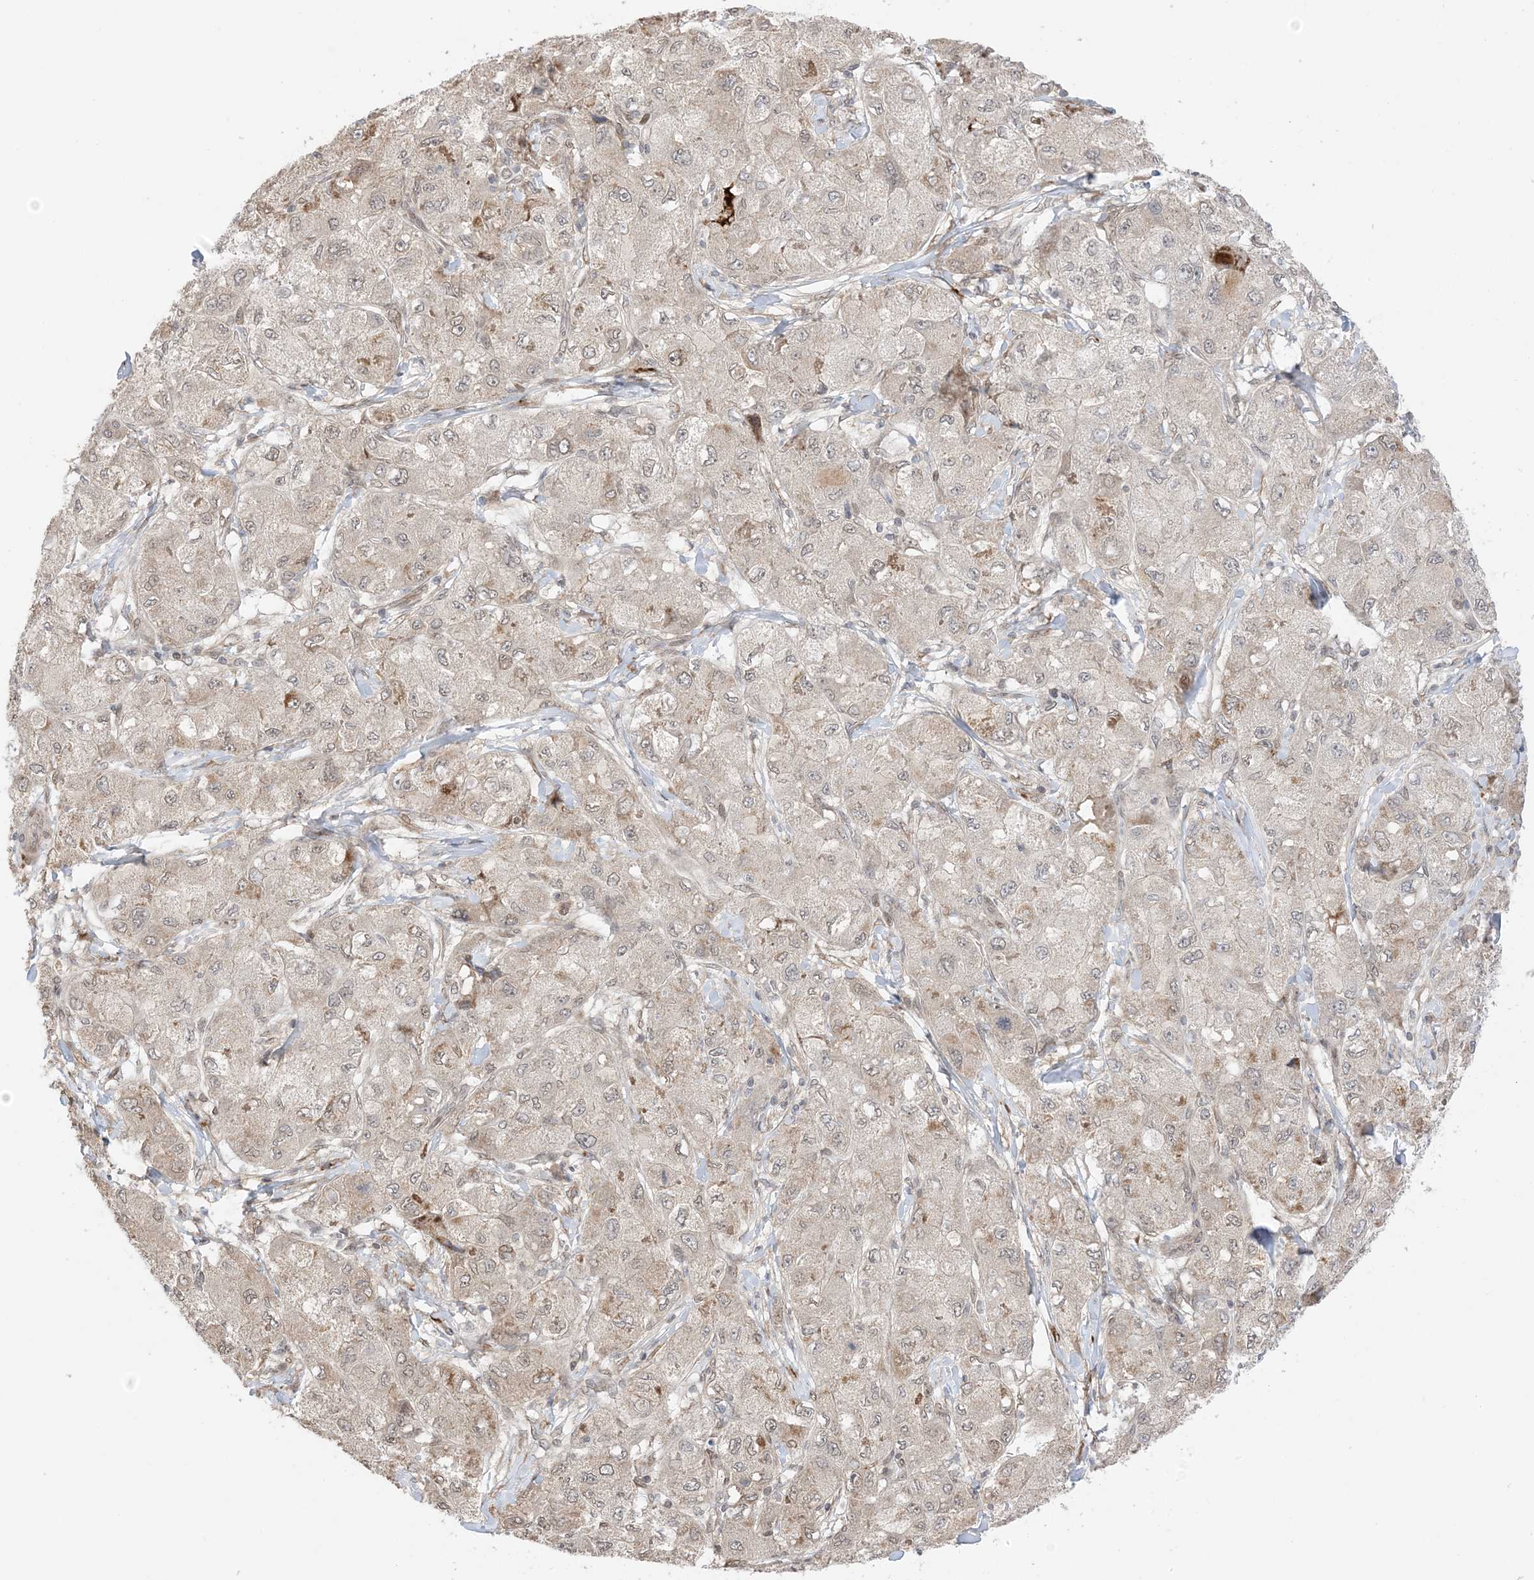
{"staining": {"intensity": "weak", "quantity": ">75%", "location": "cytoplasmic/membranous,nuclear"}, "tissue": "liver cancer", "cell_type": "Tumor cells", "image_type": "cancer", "snomed": [{"axis": "morphology", "description": "Carcinoma, Hepatocellular, NOS"}, {"axis": "topography", "description": "Liver"}], "caption": "Immunohistochemistry micrograph of neoplastic tissue: liver cancer (hepatocellular carcinoma) stained using IHC shows low levels of weak protein expression localized specifically in the cytoplasmic/membranous and nuclear of tumor cells, appearing as a cytoplasmic/membranous and nuclear brown color.", "gene": "UBE2E2", "patient": {"sex": "male", "age": 80}}